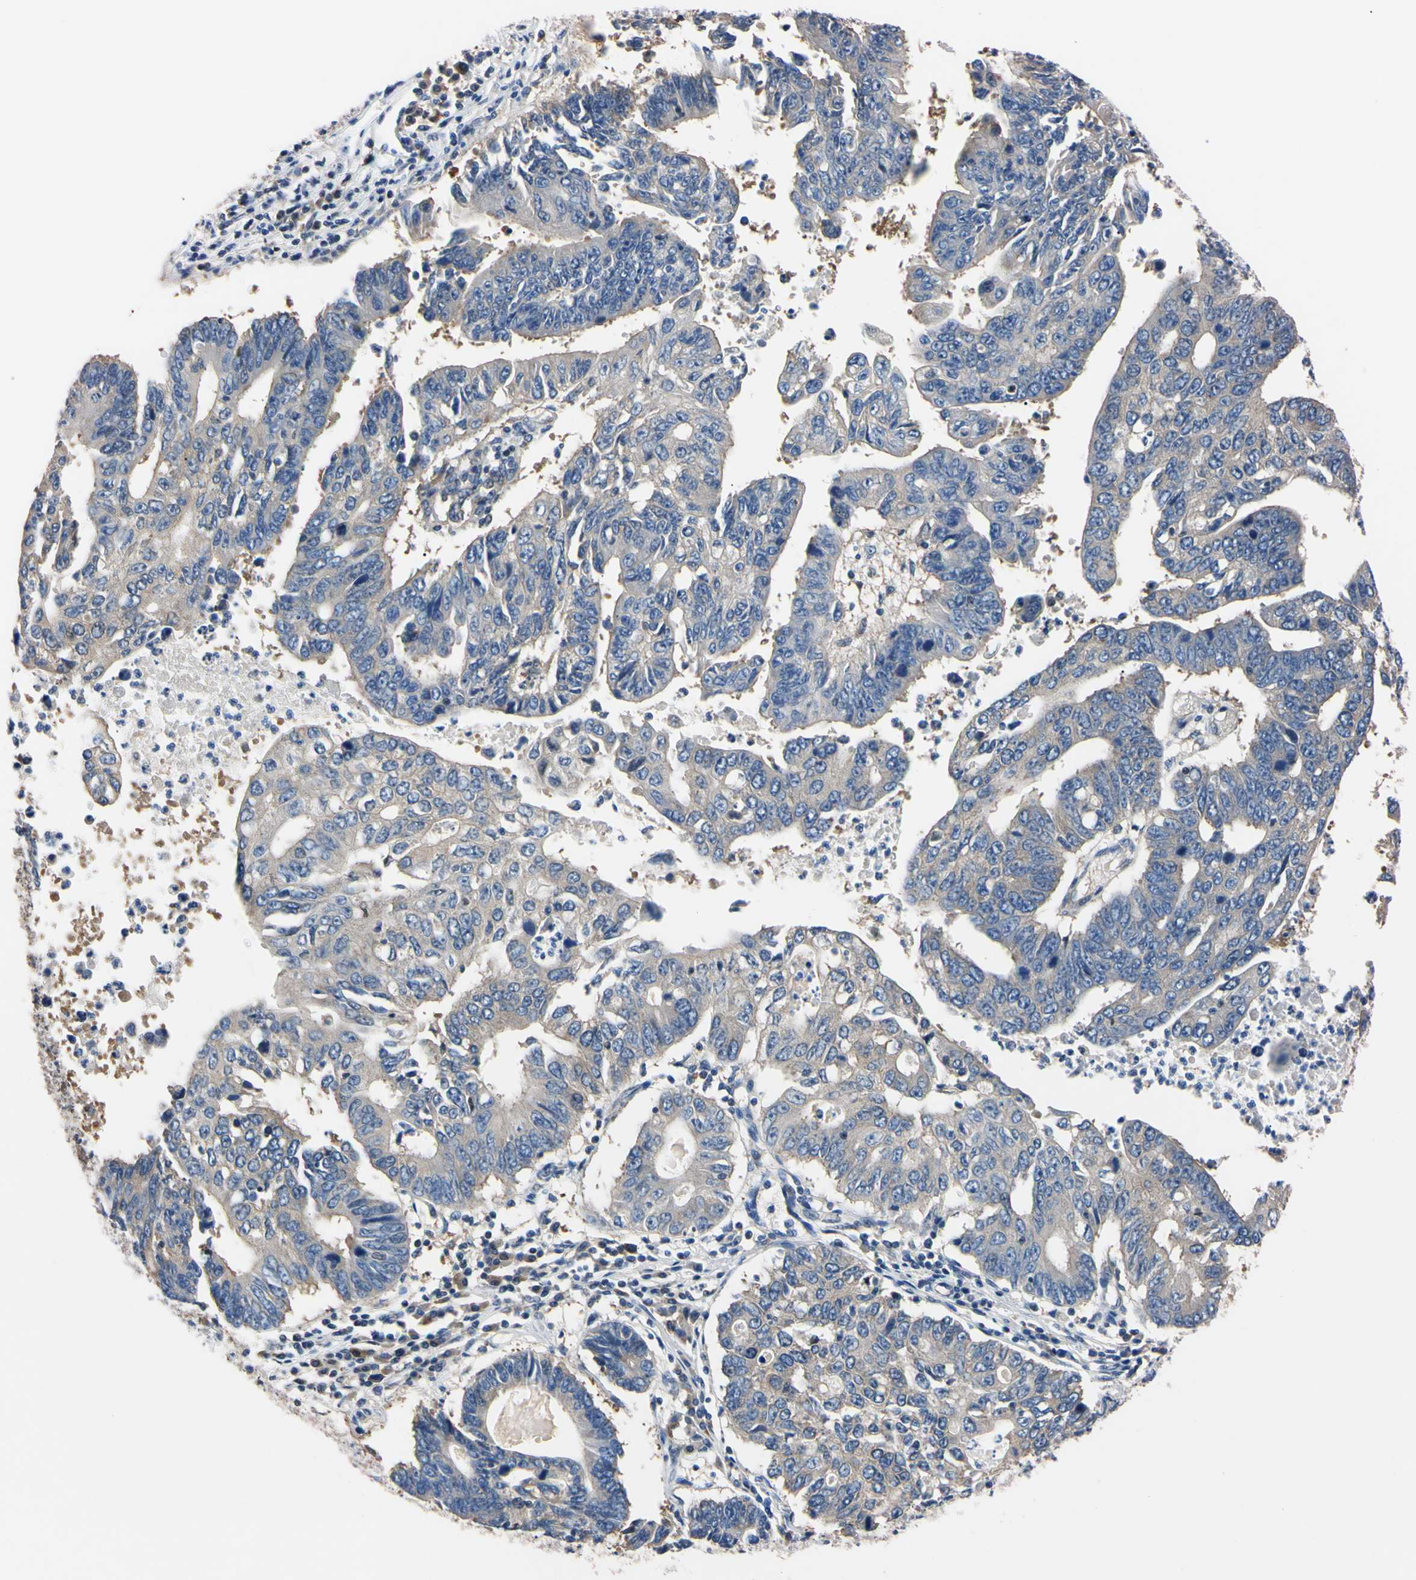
{"staining": {"intensity": "weak", "quantity": ">75%", "location": "cytoplasmic/membranous"}, "tissue": "stomach cancer", "cell_type": "Tumor cells", "image_type": "cancer", "snomed": [{"axis": "morphology", "description": "Adenocarcinoma, NOS"}, {"axis": "topography", "description": "Stomach"}], "caption": "Adenocarcinoma (stomach) was stained to show a protein in brown. There is low levels of weak cytoplasmic/membranous expression in approximately >75% of tumor cells.", "gene": "RARS1", "patient": {"sex": "male", "age": 59}}